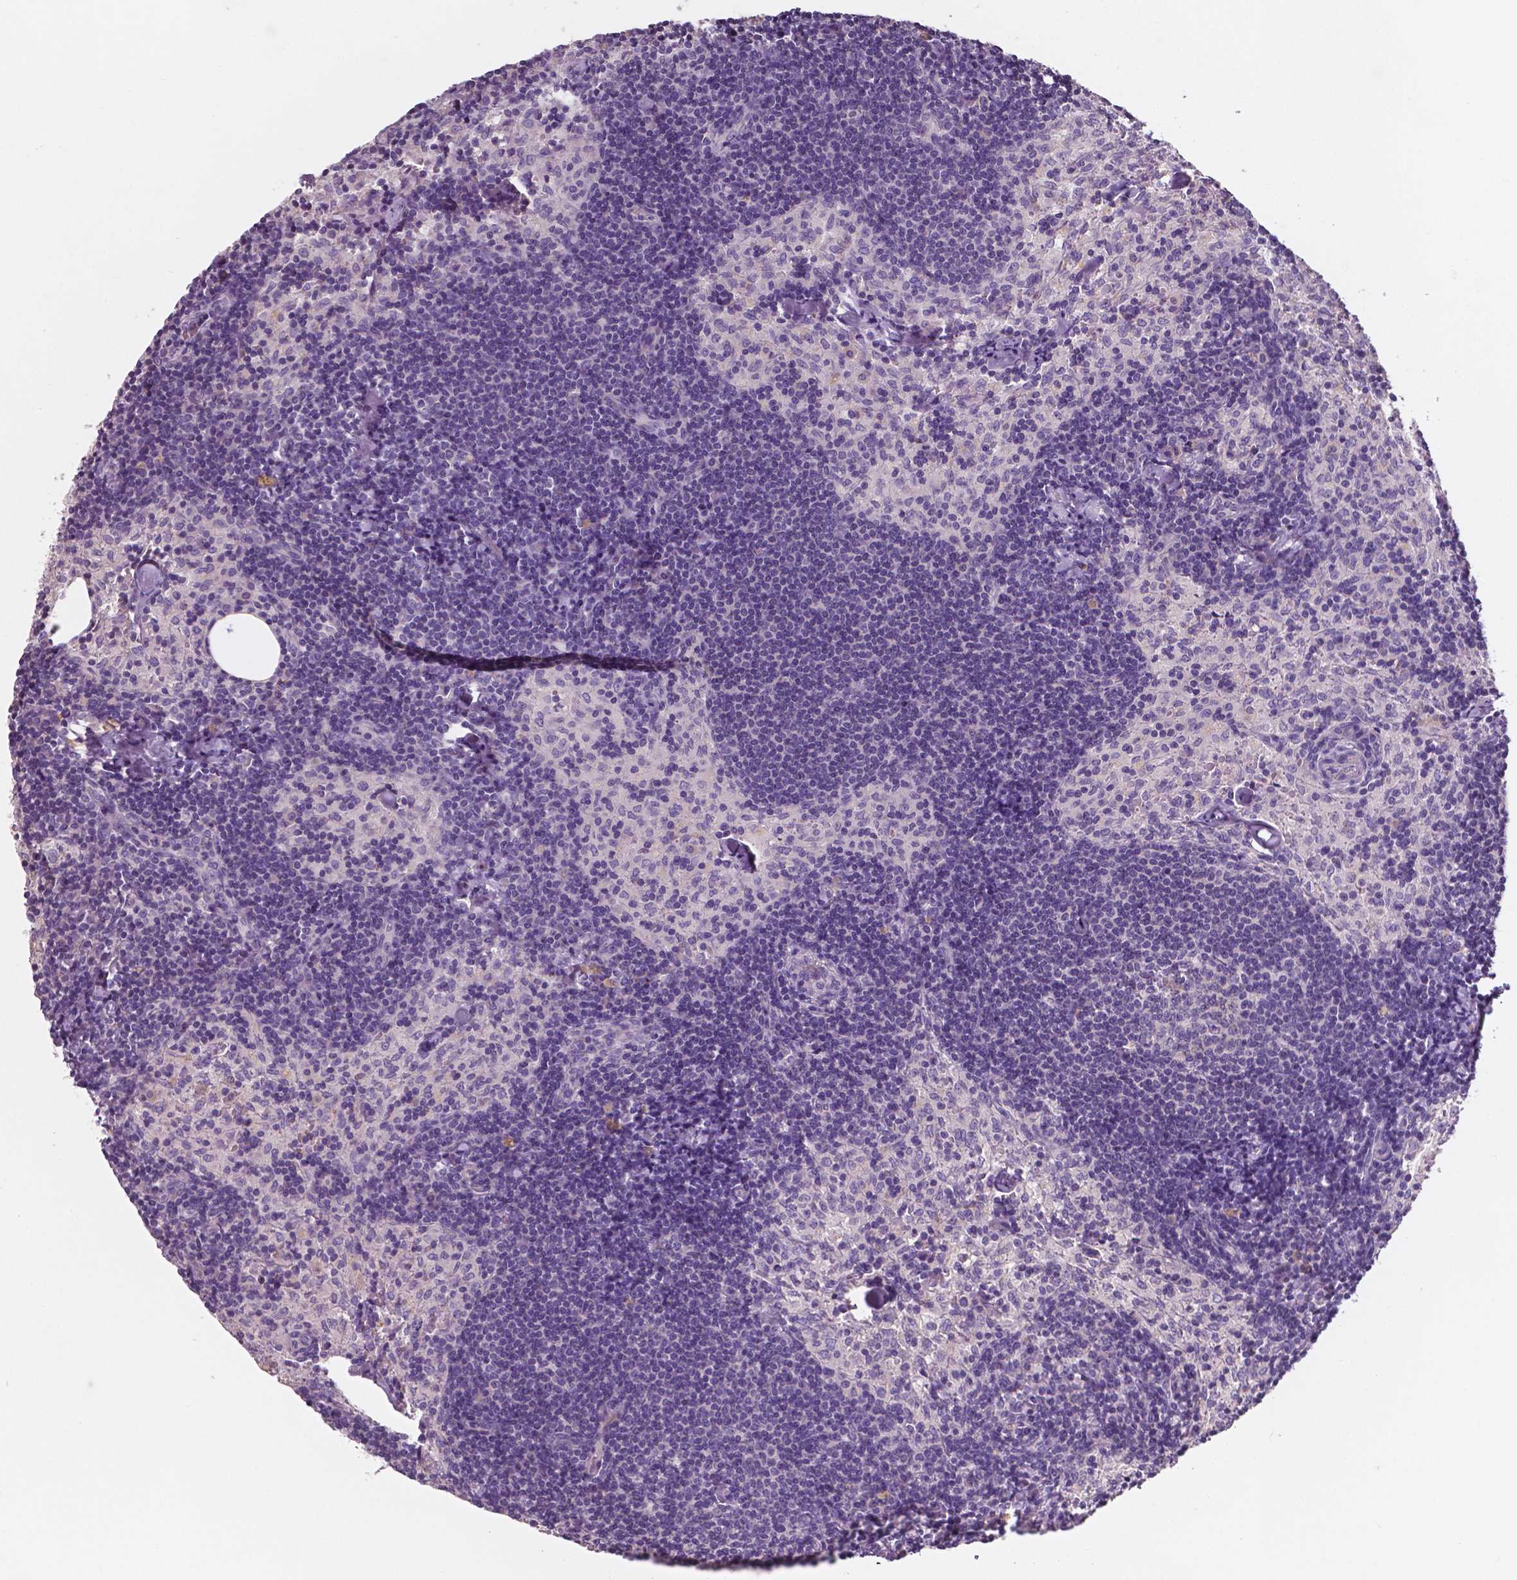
{"staining": {"intensity": "negative", "quantity": "none", "location": "none"}, "tissue": "lymph node", "cell_type": "Germinal center cells", "image_type": "normal", "snomed": [{"axis": "morphology", "description": "Normal tissue, NOS"}, {"axis": "topography", "description": "Lymph node"}], "caption": "Immunohistochemistry micrograph of unremarkable lymph node stained for a protein (brown), which reveals no expression in germinal center cells.", "gene": "LSM14B", "patient": {"sex": "female", "age": 69}}